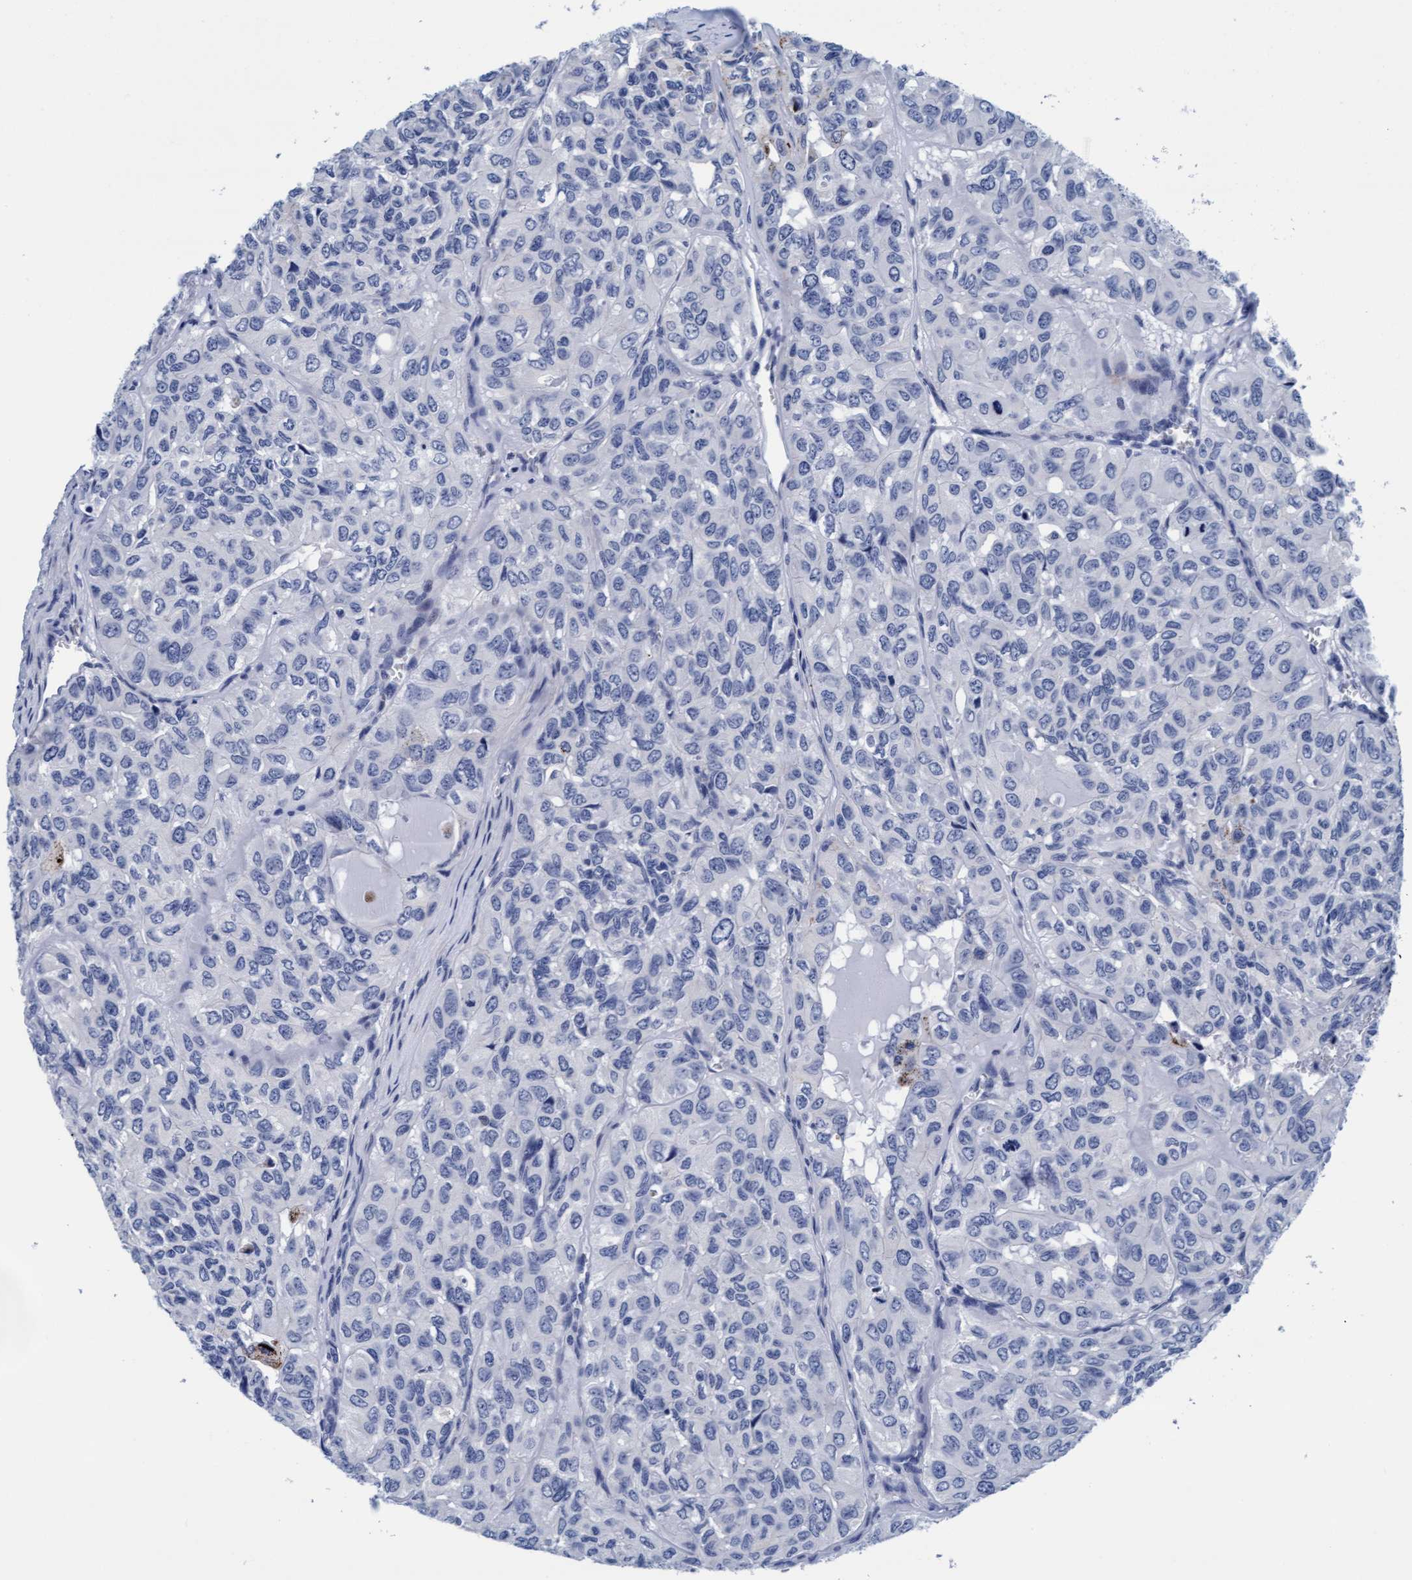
{"staining": {"intensity": "negative", "quantity": "none", "location": "none"}, "tissue": "head and neck cancer", "cell_type": "Tumor cells", "image_type": "cancer", "snomed": [{"axis": "morphology", "description": "Adenocarcinoma, NOS"}, {"axis": "topography", "description": "Salivary gland, NOS"}, {"axis": "topography", "description": "Head-Neck"}], "caption": "DAB (3,3'-diaminobenzidine) immunohistochemical staining of head and neck cancer (adenocarcinoma) exhibits no significant staining in tumor cells.", "gene": "ARSG", "patient": {"sex": "female", "age": 76}}